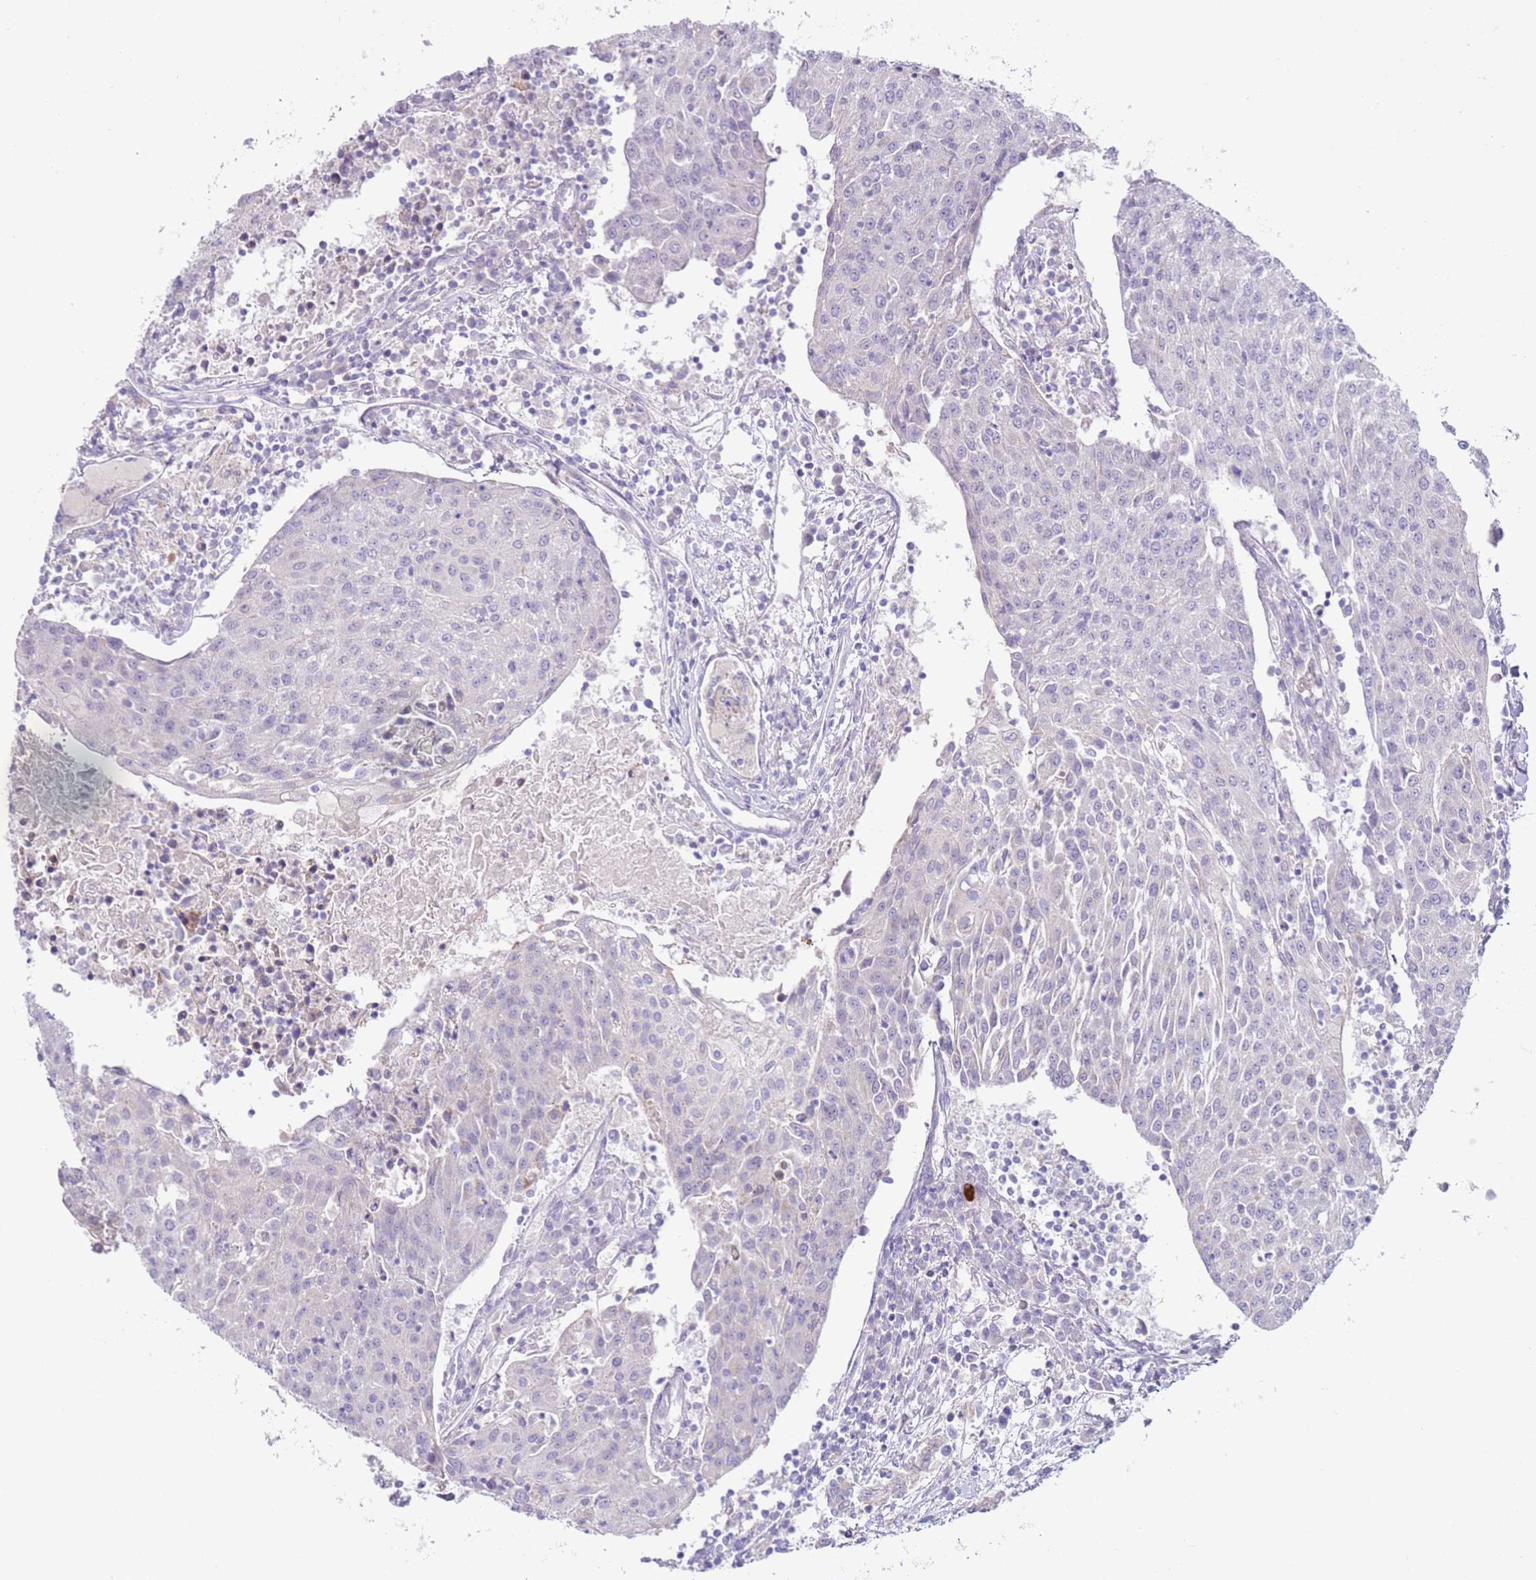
{"staining": {"intensity": "negative", "quantity": "none", "location": "none"}, "tissue": "urothelial cancer", "cell_type": "Tumor cells", "image_type": "cancer", "snomed": [{"axis": "morphology", "description": "Urothelial carcinoma, High grade"}, {"axis": "topography", "description": "Urinary bladder"}], "caption": "Tumor cells are negative for brown protein staining in high-grade urothelial carcinoma.", "gene": "NPAP1", "patient": {"sex": "female", "age": 85}}